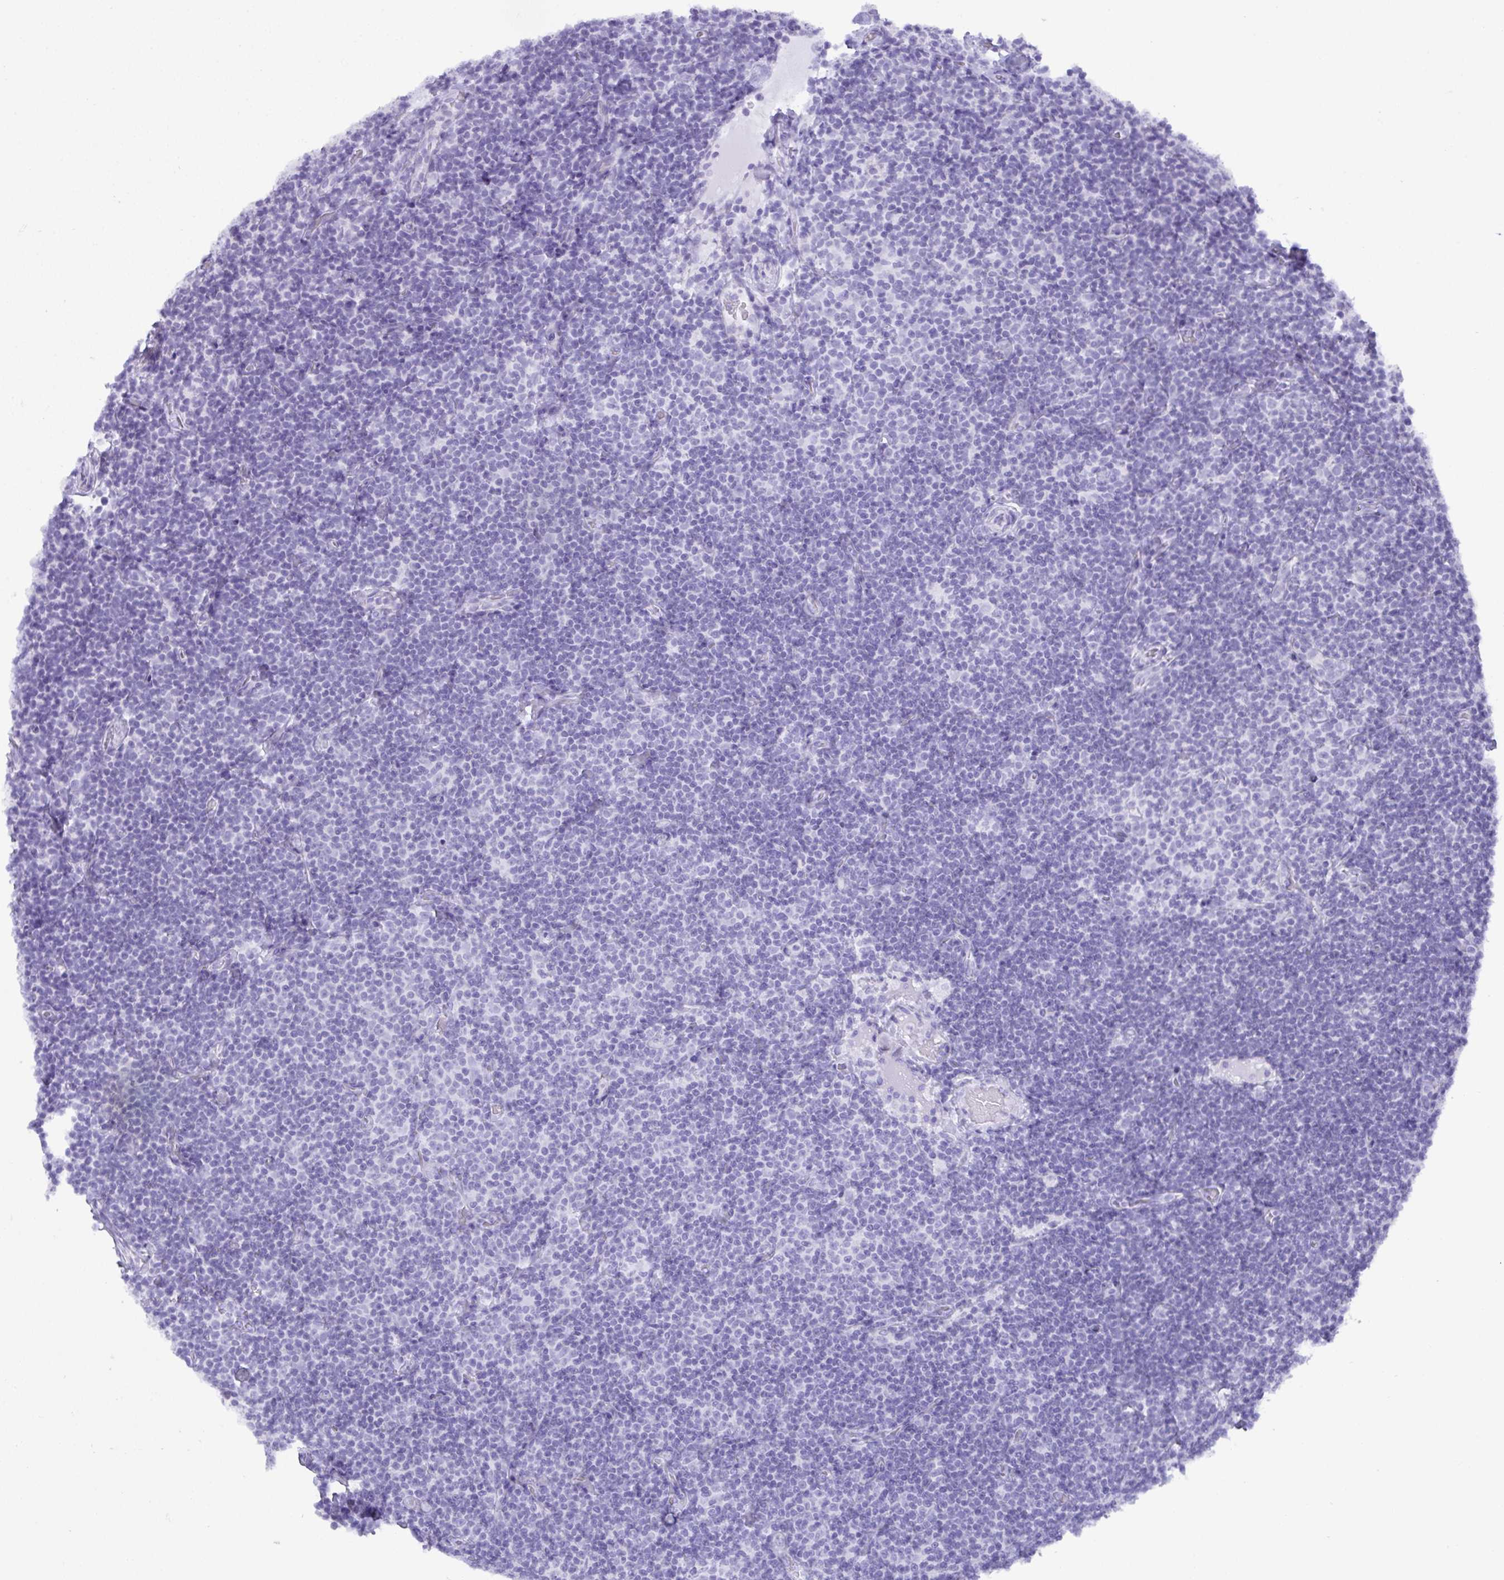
{"staining": {"intensity": "negative", "quantity": "none", "location": "none"}, "tissue": "lymphoma", "cell_type": "Tumor cells", "image_type": "cancer", "snomed": [{"axis": "morphology", "description": "Malignant lymphoma, non-Hodgkin's type, Low grade"}, {"axis": "topography", "description": "Lymph node"}], "caption": "This is an immunohistochemistry (IHC) image of human malignant lymphoma, non-Hodgkin's type (low-grade). There is no expression in tumor cells.", "gene": "C4orf33", "patient": {"sex": "male", "age": 81}}